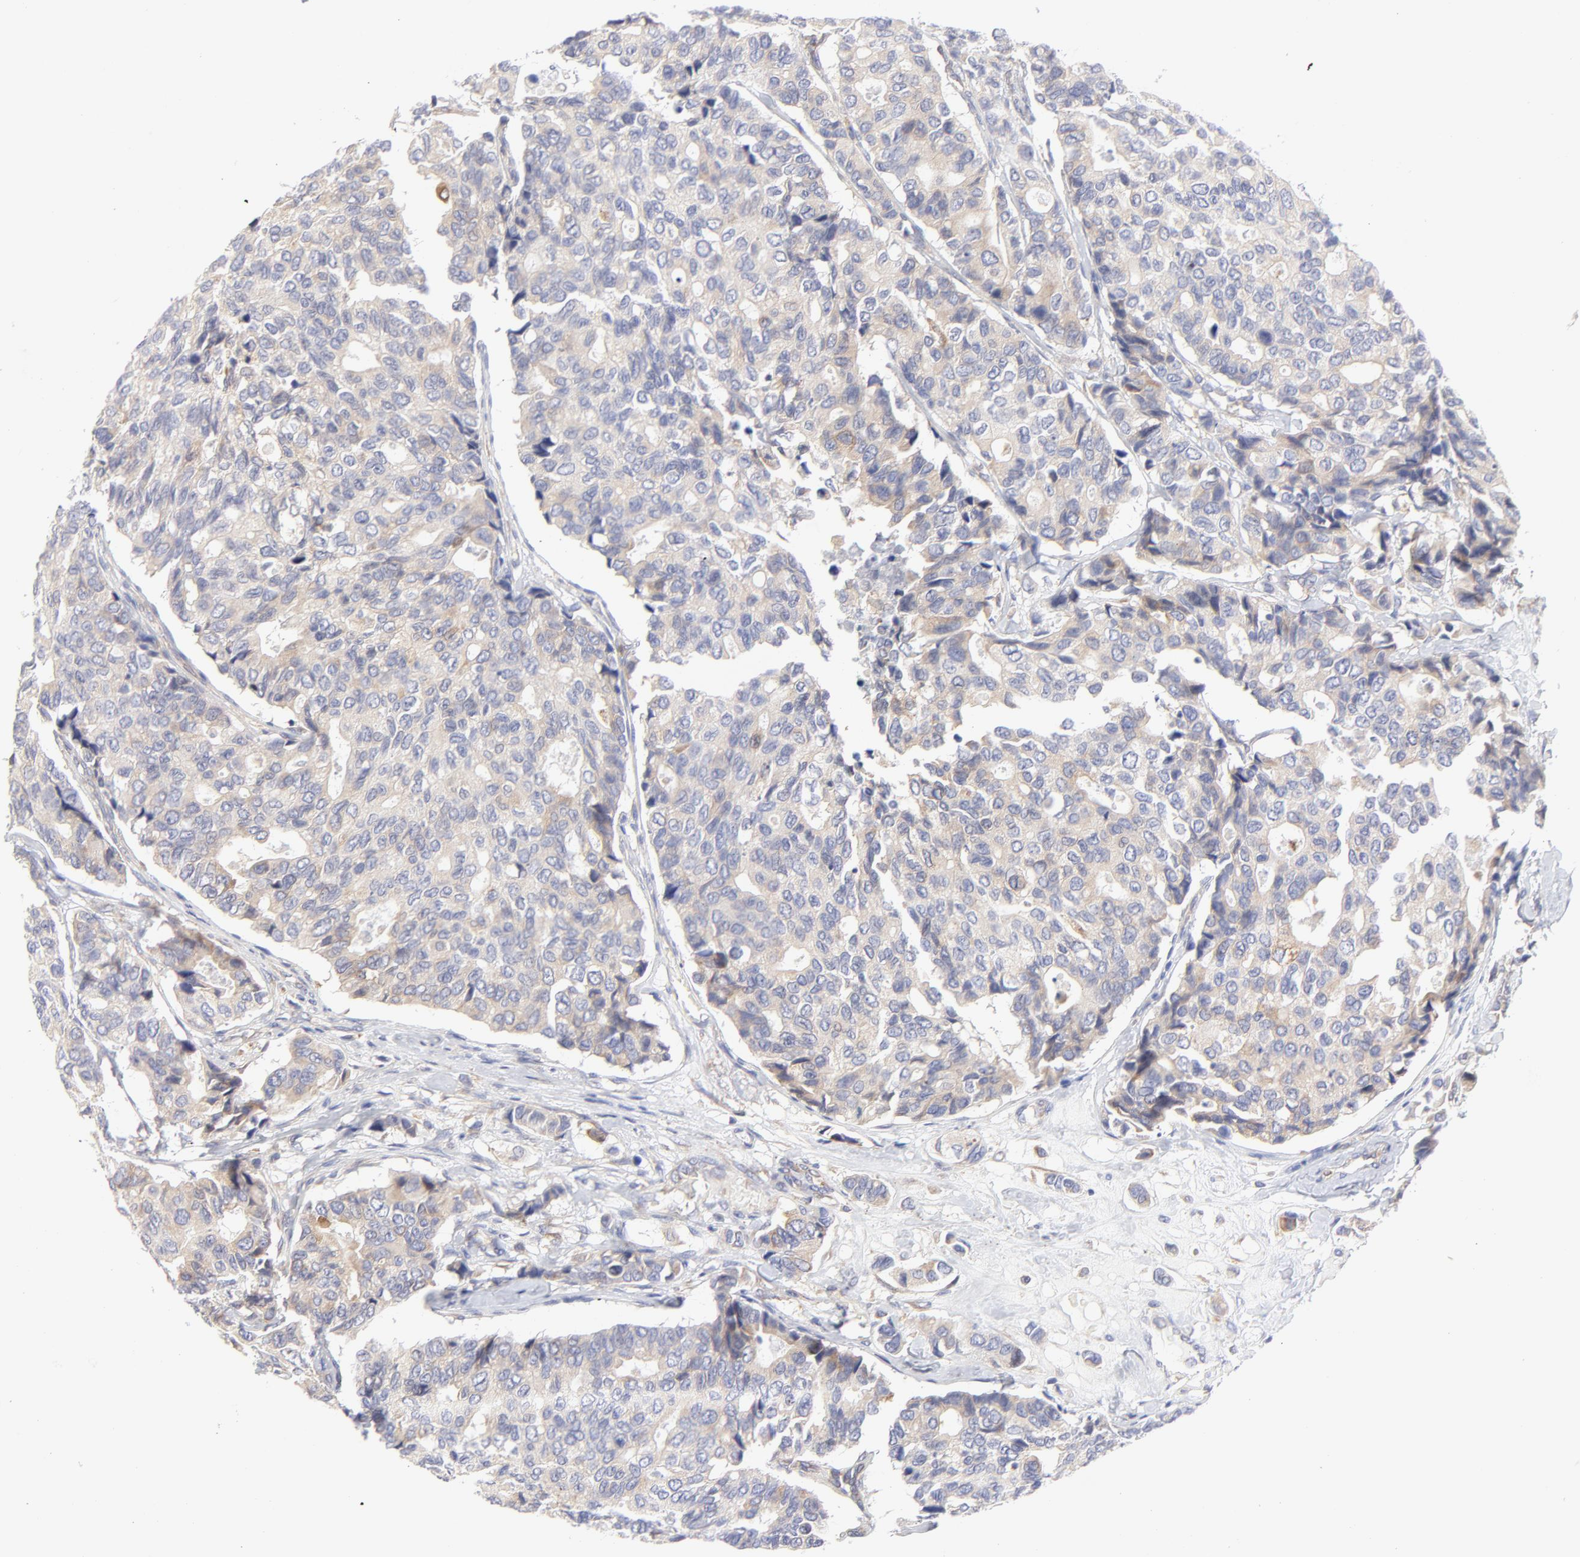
{"staining": {"intensity": "moderate", "quantity": ">75%", "location": "cytoplasmic/membranous"}, "tissue": "breast cancer", "cell_type": "Tumor cells", "image_type": "cancer", "snomed": [{"axis": "morphology", "description": "Duct carcinoma"}, {"axis": "topography", "description": "Breast"}], "caption": "Protein expression analysis of human breast invasive ductal carcinoma reveals moderate cytoplasmic/membranous staining in approximately >75% of tumor cells.", "gene": "MOSPD2", "patient": {"sex": "female", "age": 69}}